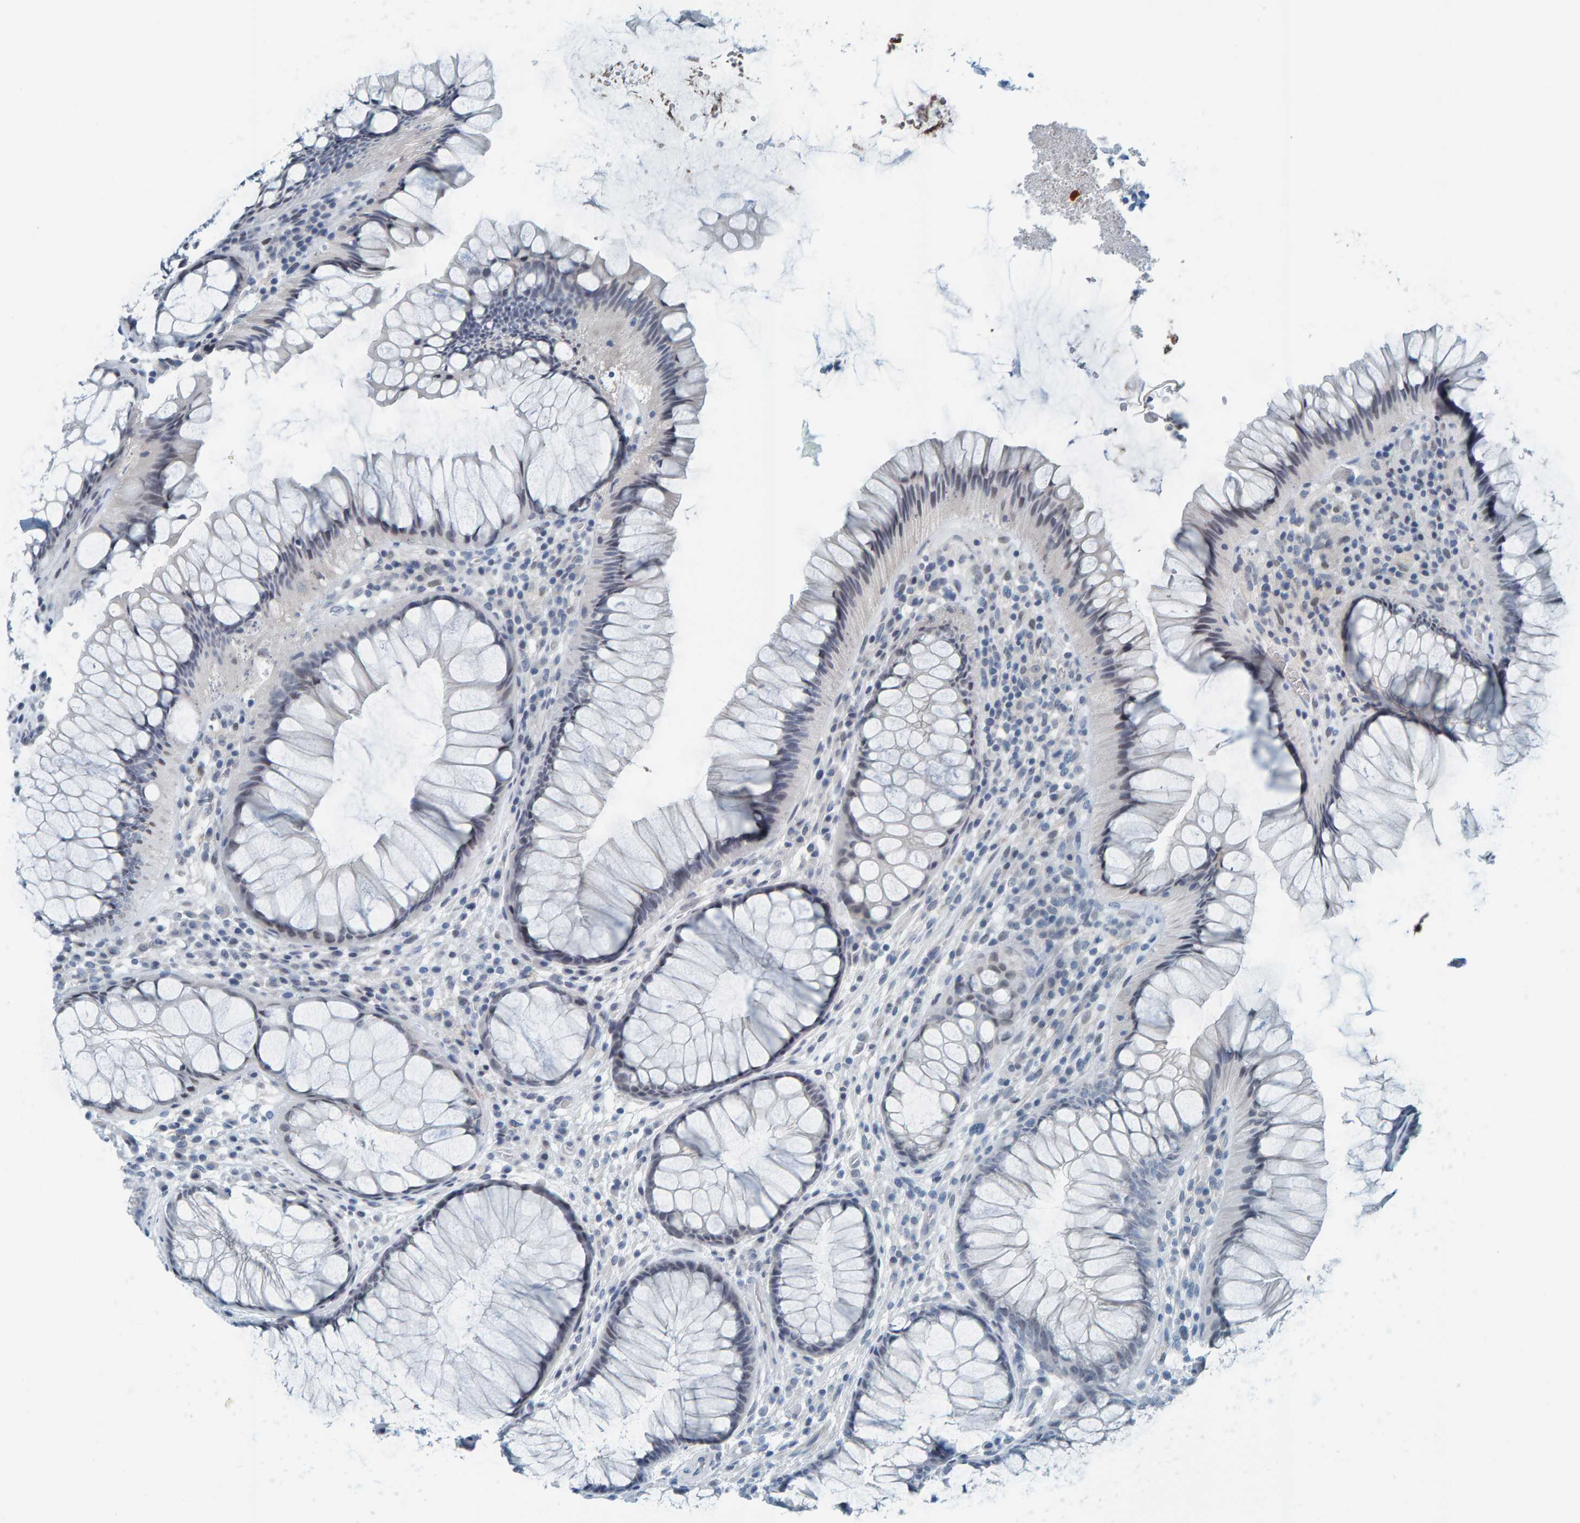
{"staining": {"intensity": "negative", "quantity": "none", "location": "none"}, "tissue": "rectum", "cell_type": "Glandular cells", "image_type": "normal", "snomed": [{"axis": "morphology", "description": "Normal tissue, NOS"}, {"axis": "topography", "description": "Rectum"}], "caption": "The image shows no staining of glandular cells in benign rectum.", "gene": "CNP", "patient": {"sex": "male", "age": 51}}